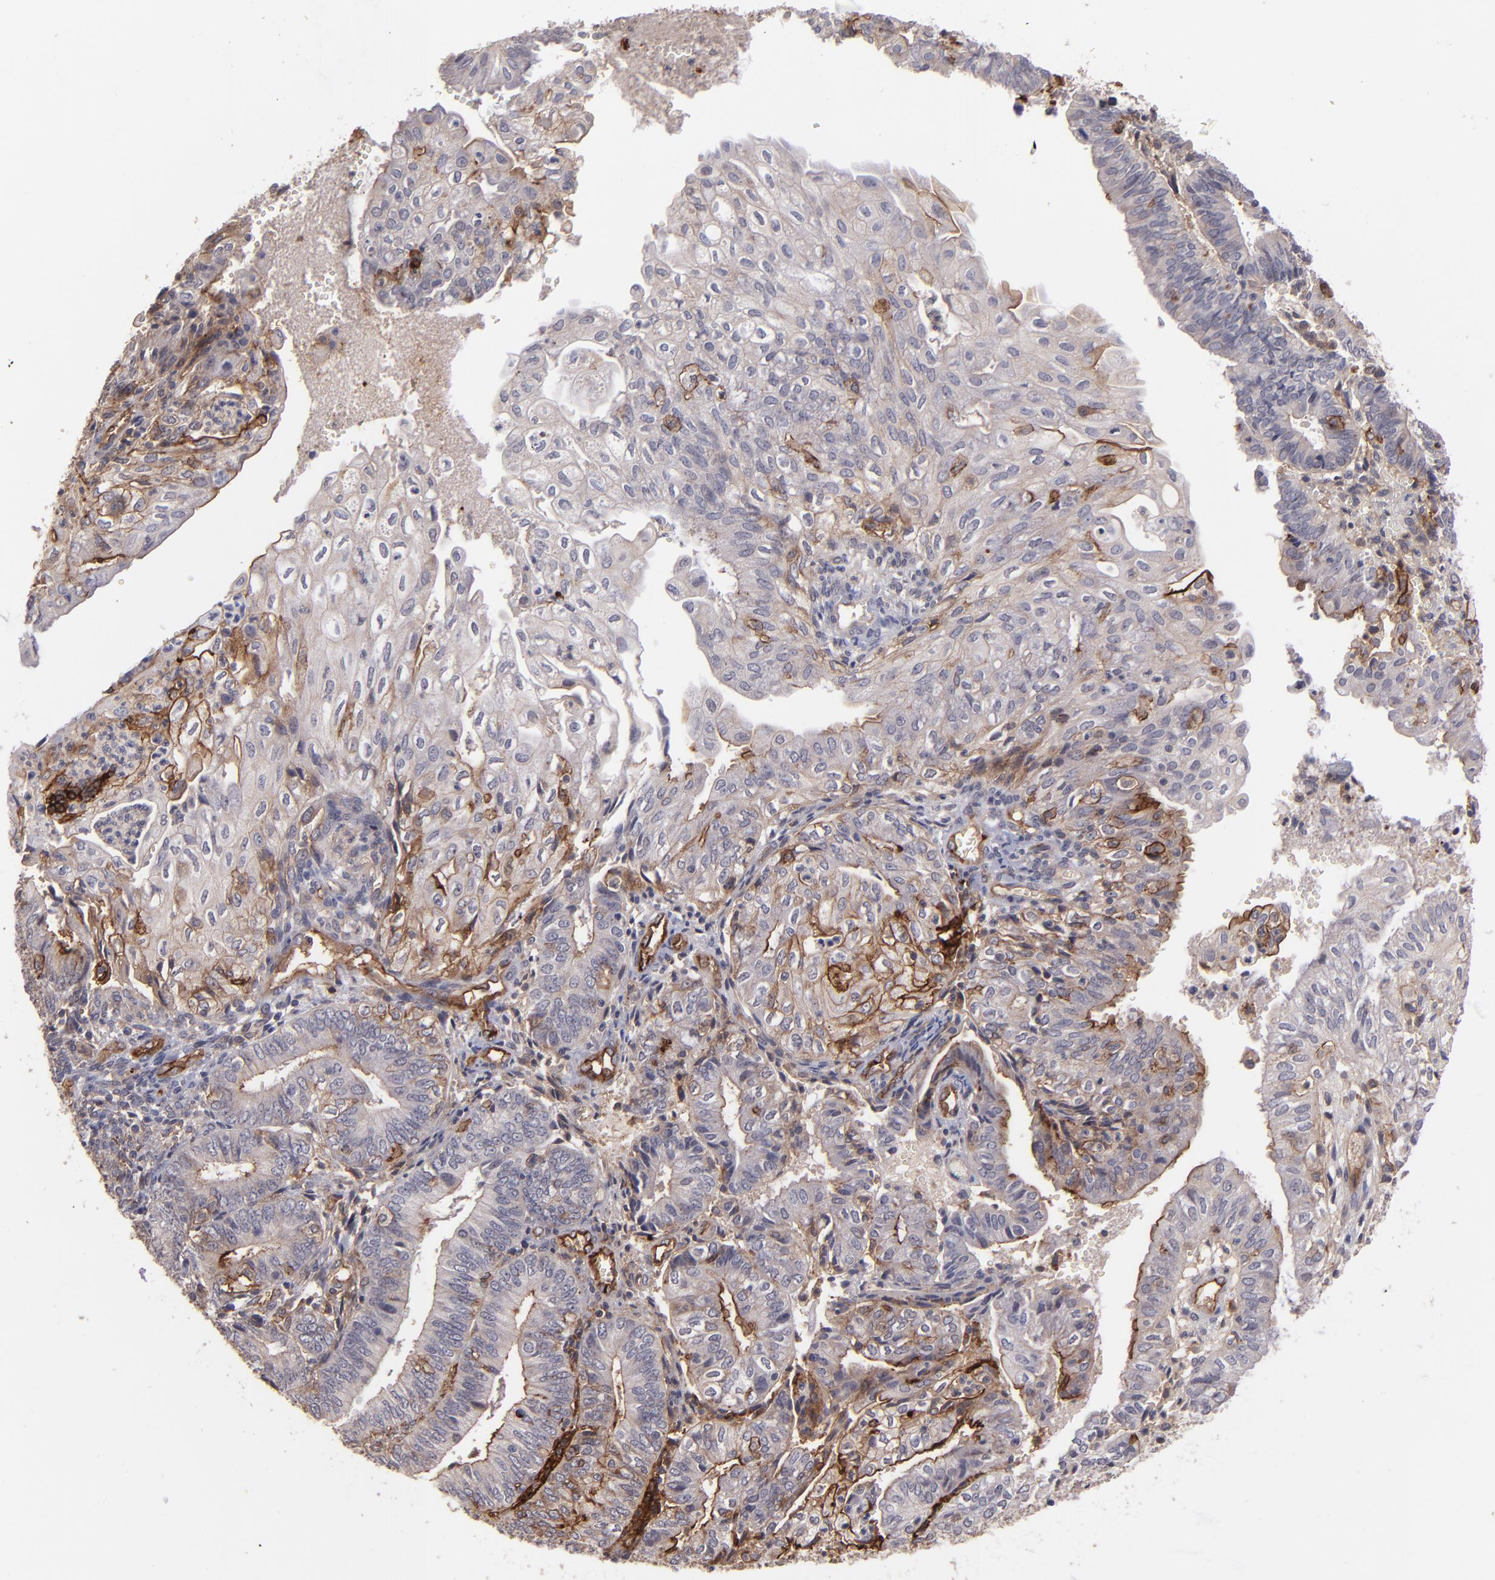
{"staining": {"intensity": "moderate", "quantity": "25%-75%", "location": "cytoplasmic/membranous"}, "tissue": "endometrial cancer", "cell_type": "Tumor cells", "image_type": "cancer", "snomed": [{"axis": "morphology", "description": "Adenocarcinoma, NOS"}, {"axis": "topography", "description": "Endometrium"}], "caption": "The immunohistochemical stain shows moderate cytoplasmic/membranous staining in tumor cells of endometrial adenocarcinoma tissue.", "gene": "ICAM1", "patient": {"sex": "female", "age": 55}}